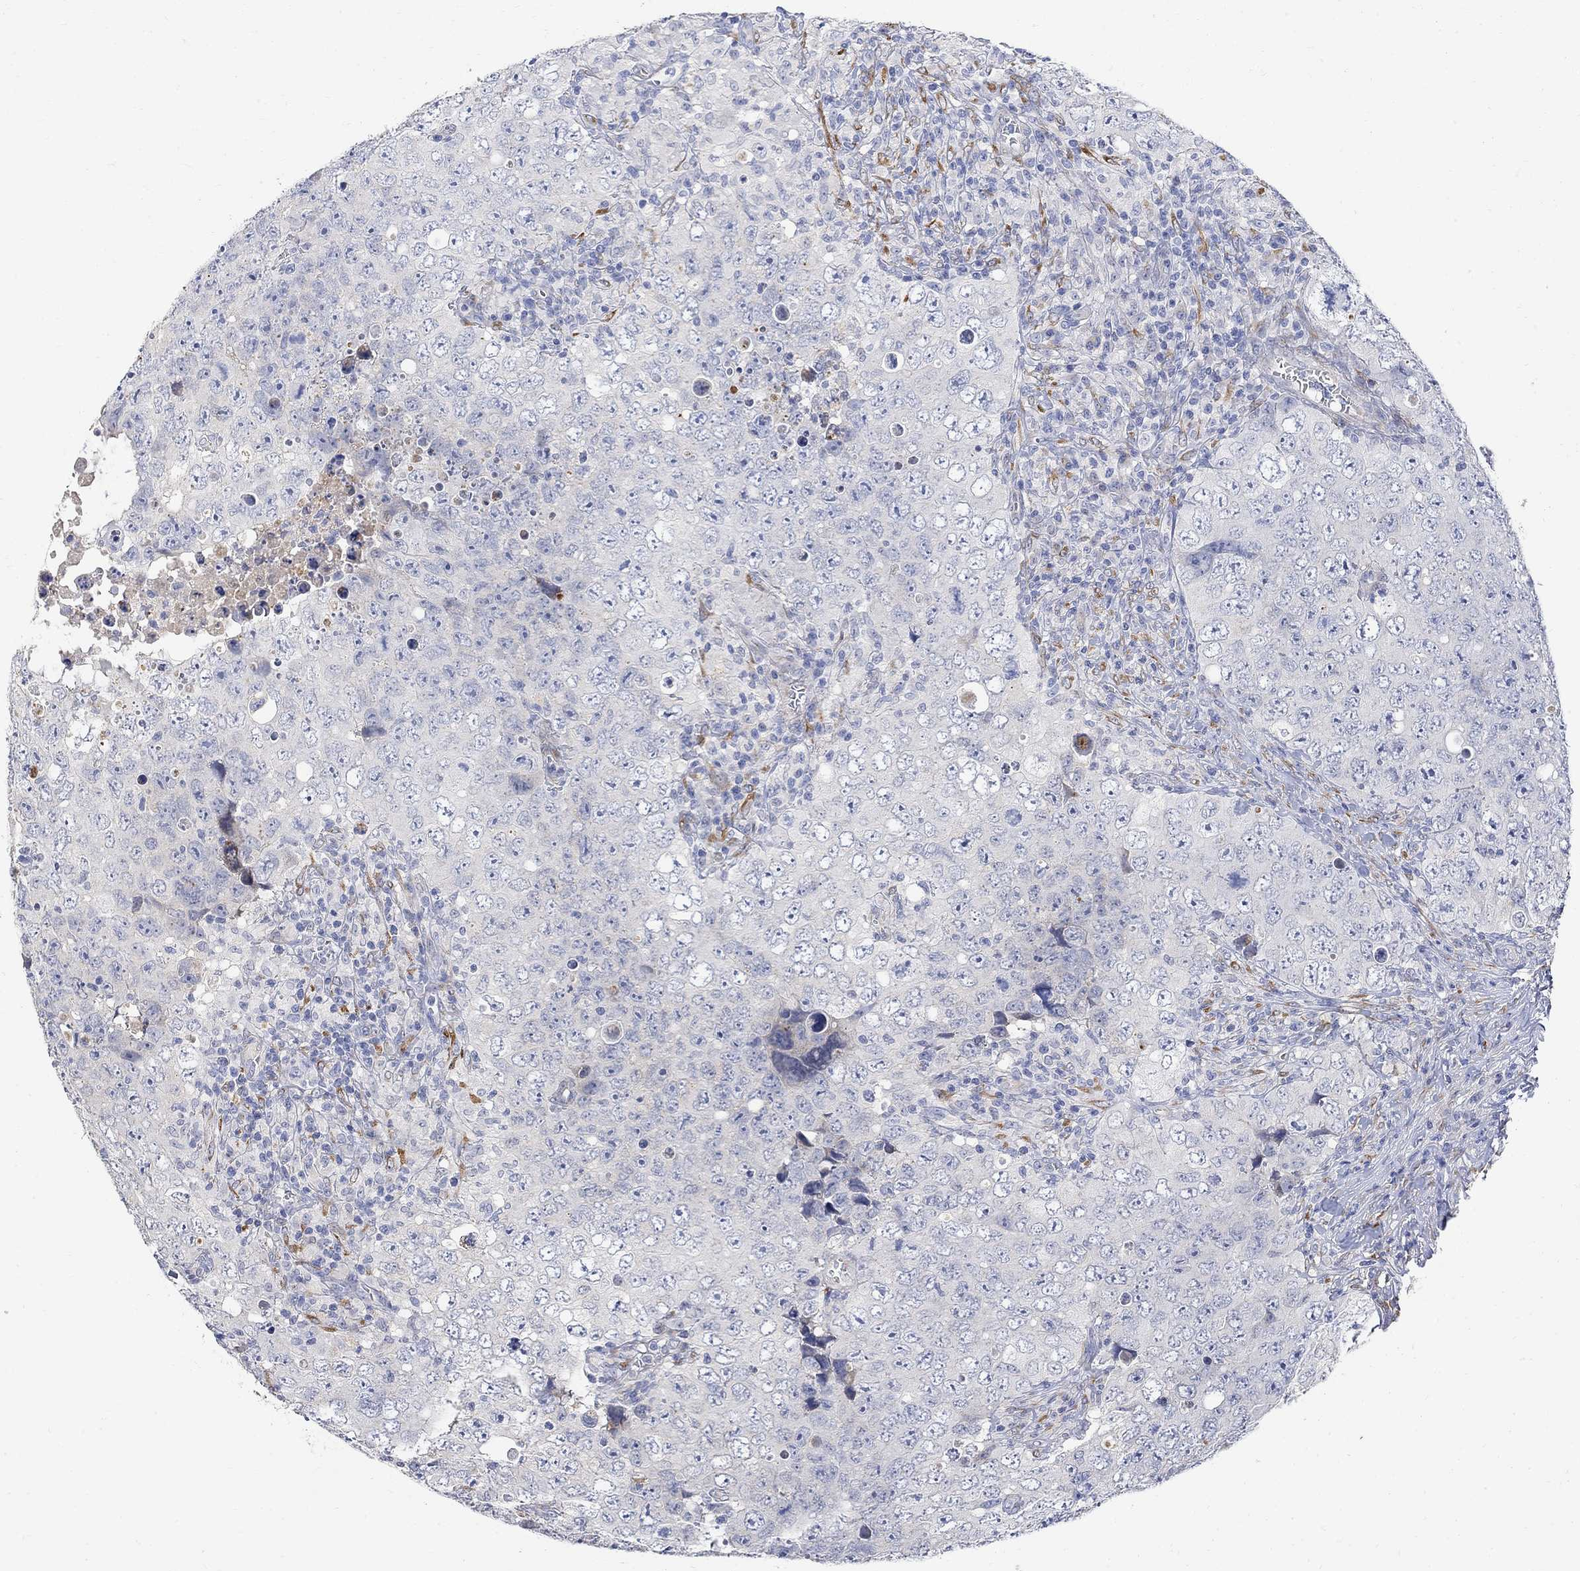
{"staining": {"intensity": "negative", "quantity": "none", "location": "none"}, "tissue": "testis cancer", "cell_type": "Tumor cells", "image_type": "cancer", "snomed": [{"axis": "morphology", "description": "Seminoma, NOS"}, {"axis": "topography", "description": "Testis"}], "caption": "An image of human testis seminoma is negative for staining in tumor cells.", "gene": "FNDC5", "patient": {"sex": "male", "age": 34}}